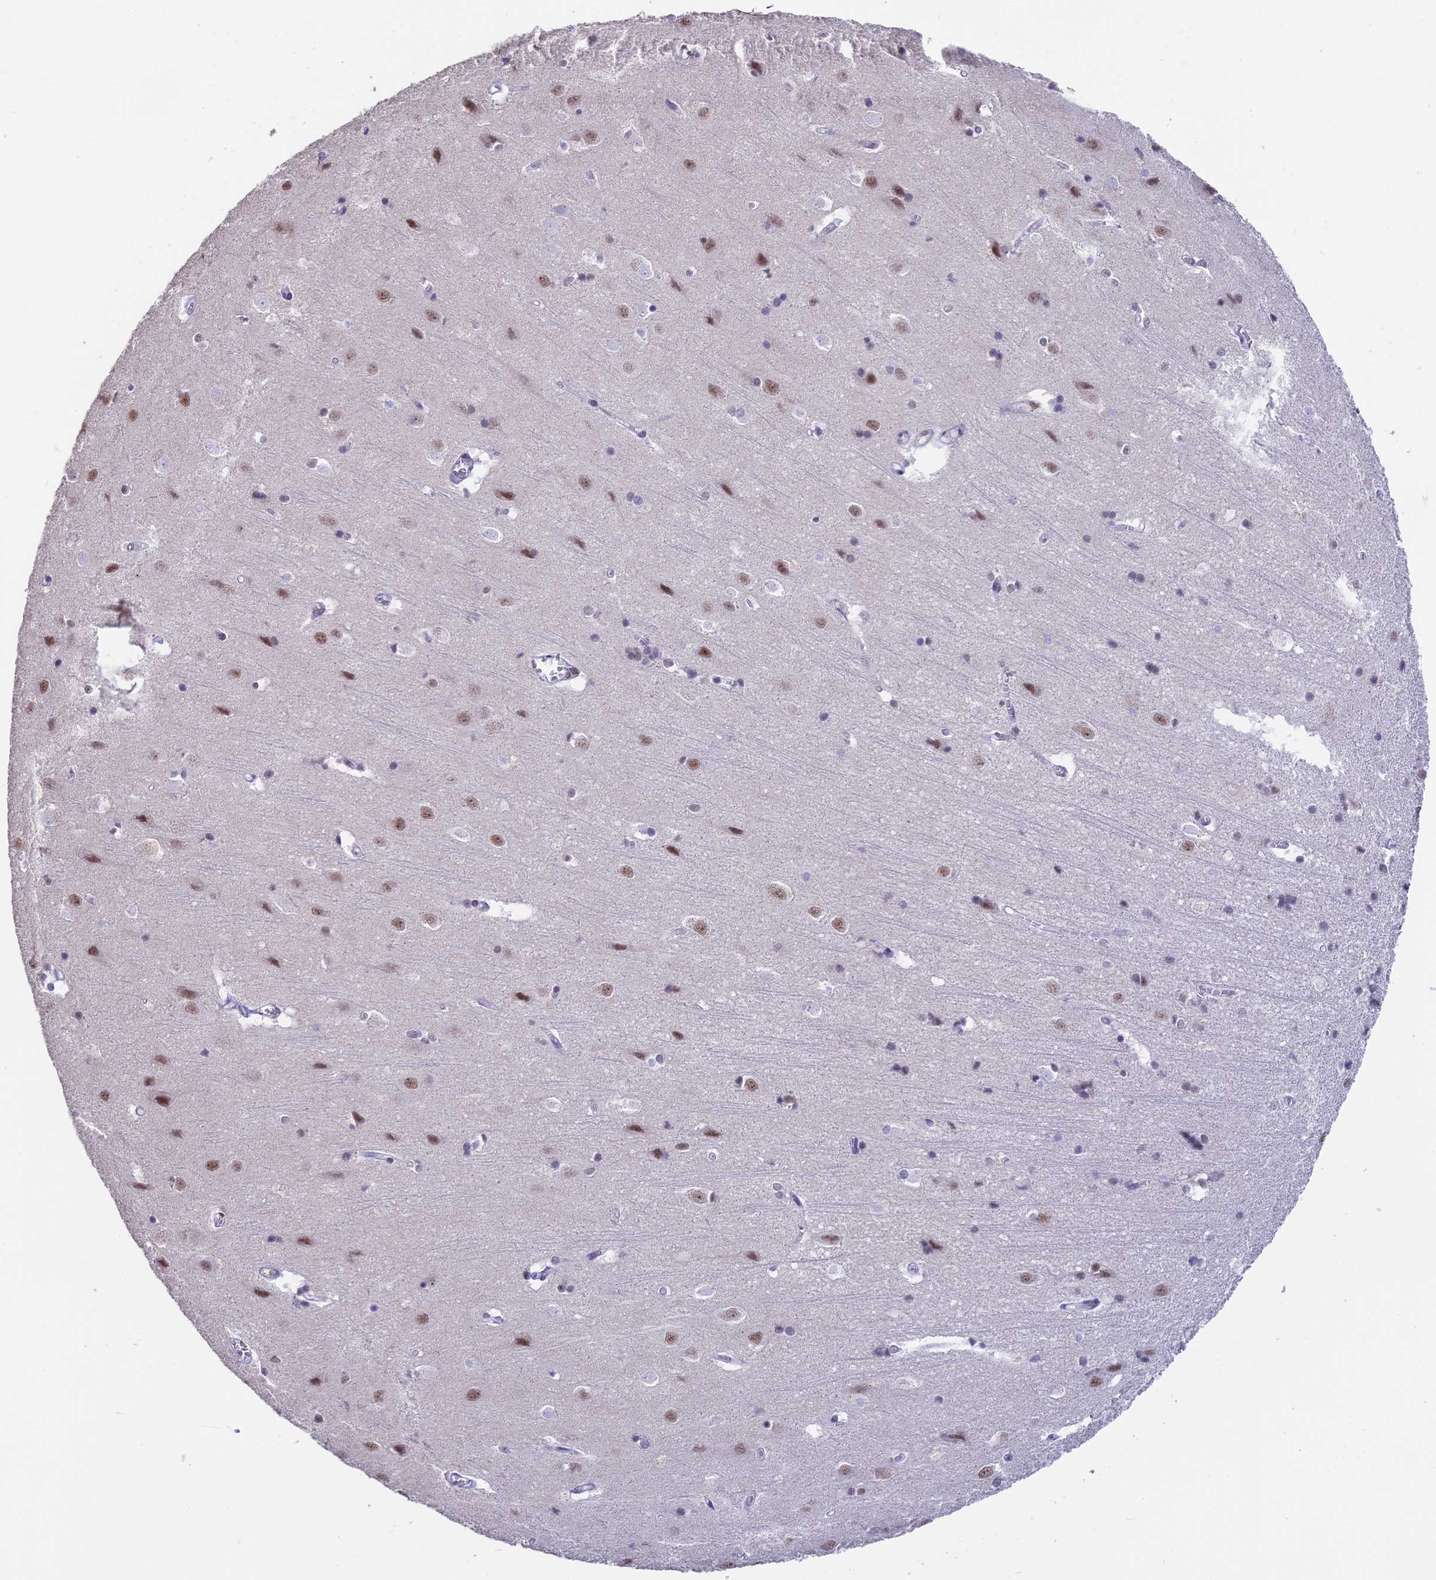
{"staining": {"intensity": "negative", "quantity": "none", "location": "none"}, "tissue": "cerebral cortex", "cell_type": "Endothelial cells", "image_type": "normal", "snomed": [{"axis": "morphology", "description": "Normal tissue, NOS"}, {"axis": "topography", "description": "Cerebral cortex"}], "caption": "Endothelial cells show no significant protein positivity in normal cerebral cortex. Nuclei are stained in blue.", "gene": "SETD2", "patient": {"sex": "male", "age": 54}}